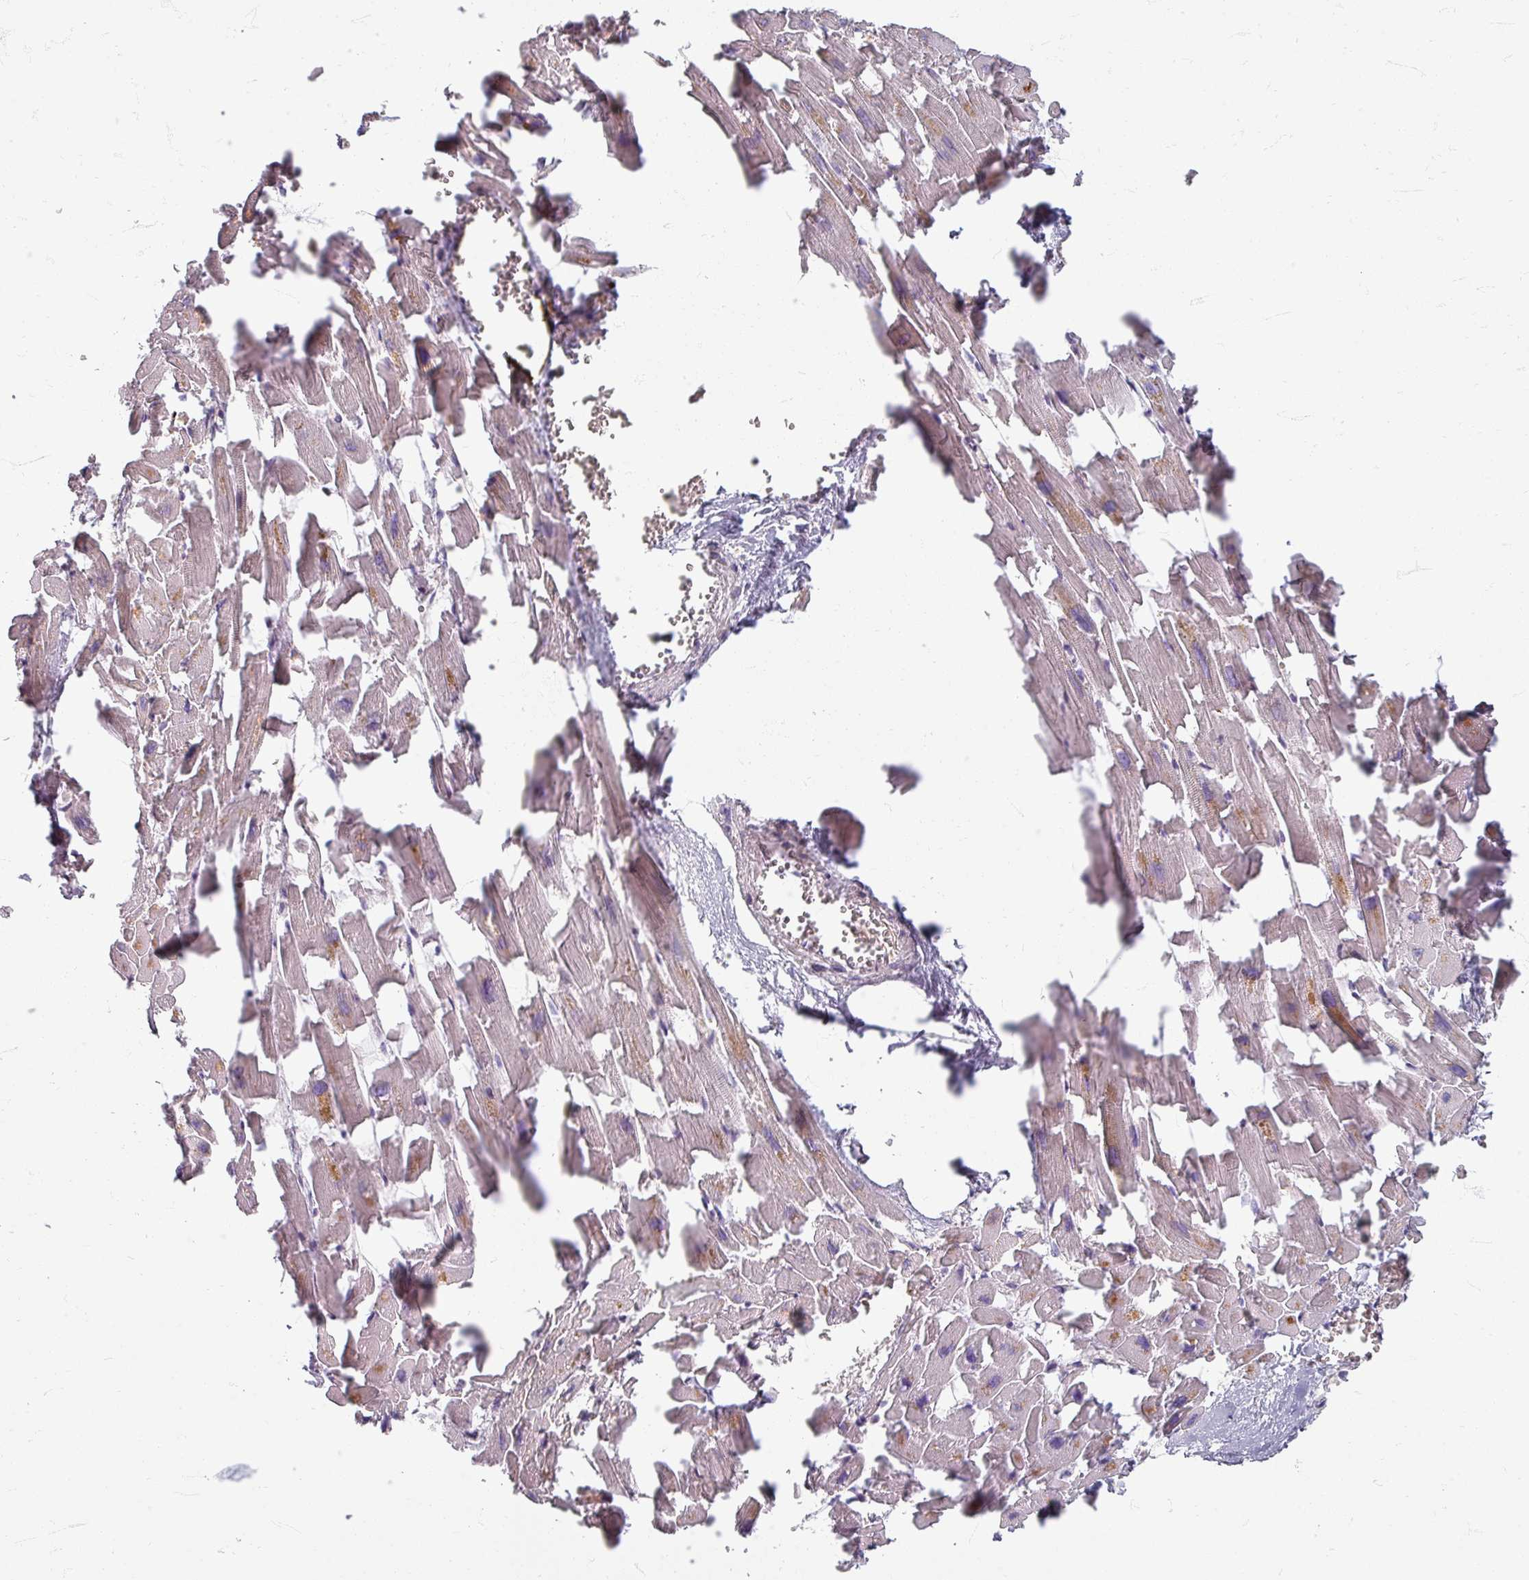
{"staining": {"intensity": "weak", "quantity": "25%-75%", "location": "cytoplasmic/membranous"}, "tissue": "heart muscle", "cell_type": "Cardiomyocytes", "image_type": "normal", "snomed": [{"axis": "morphology", "description": "Normal tissue, NOS"}, {"axis": "topography", "description": "Heart"}], "caption": "The histopathology image displays immunohistochemical staining of benign heart muscle. There is weak cytoplasmic/membranous positivity is appreciated in approximately 25%-75% of cardiomyocytes. Nuclei are stained in blue.", "gene": "STAM", "patient": {"sex": "female", "age": 64}}